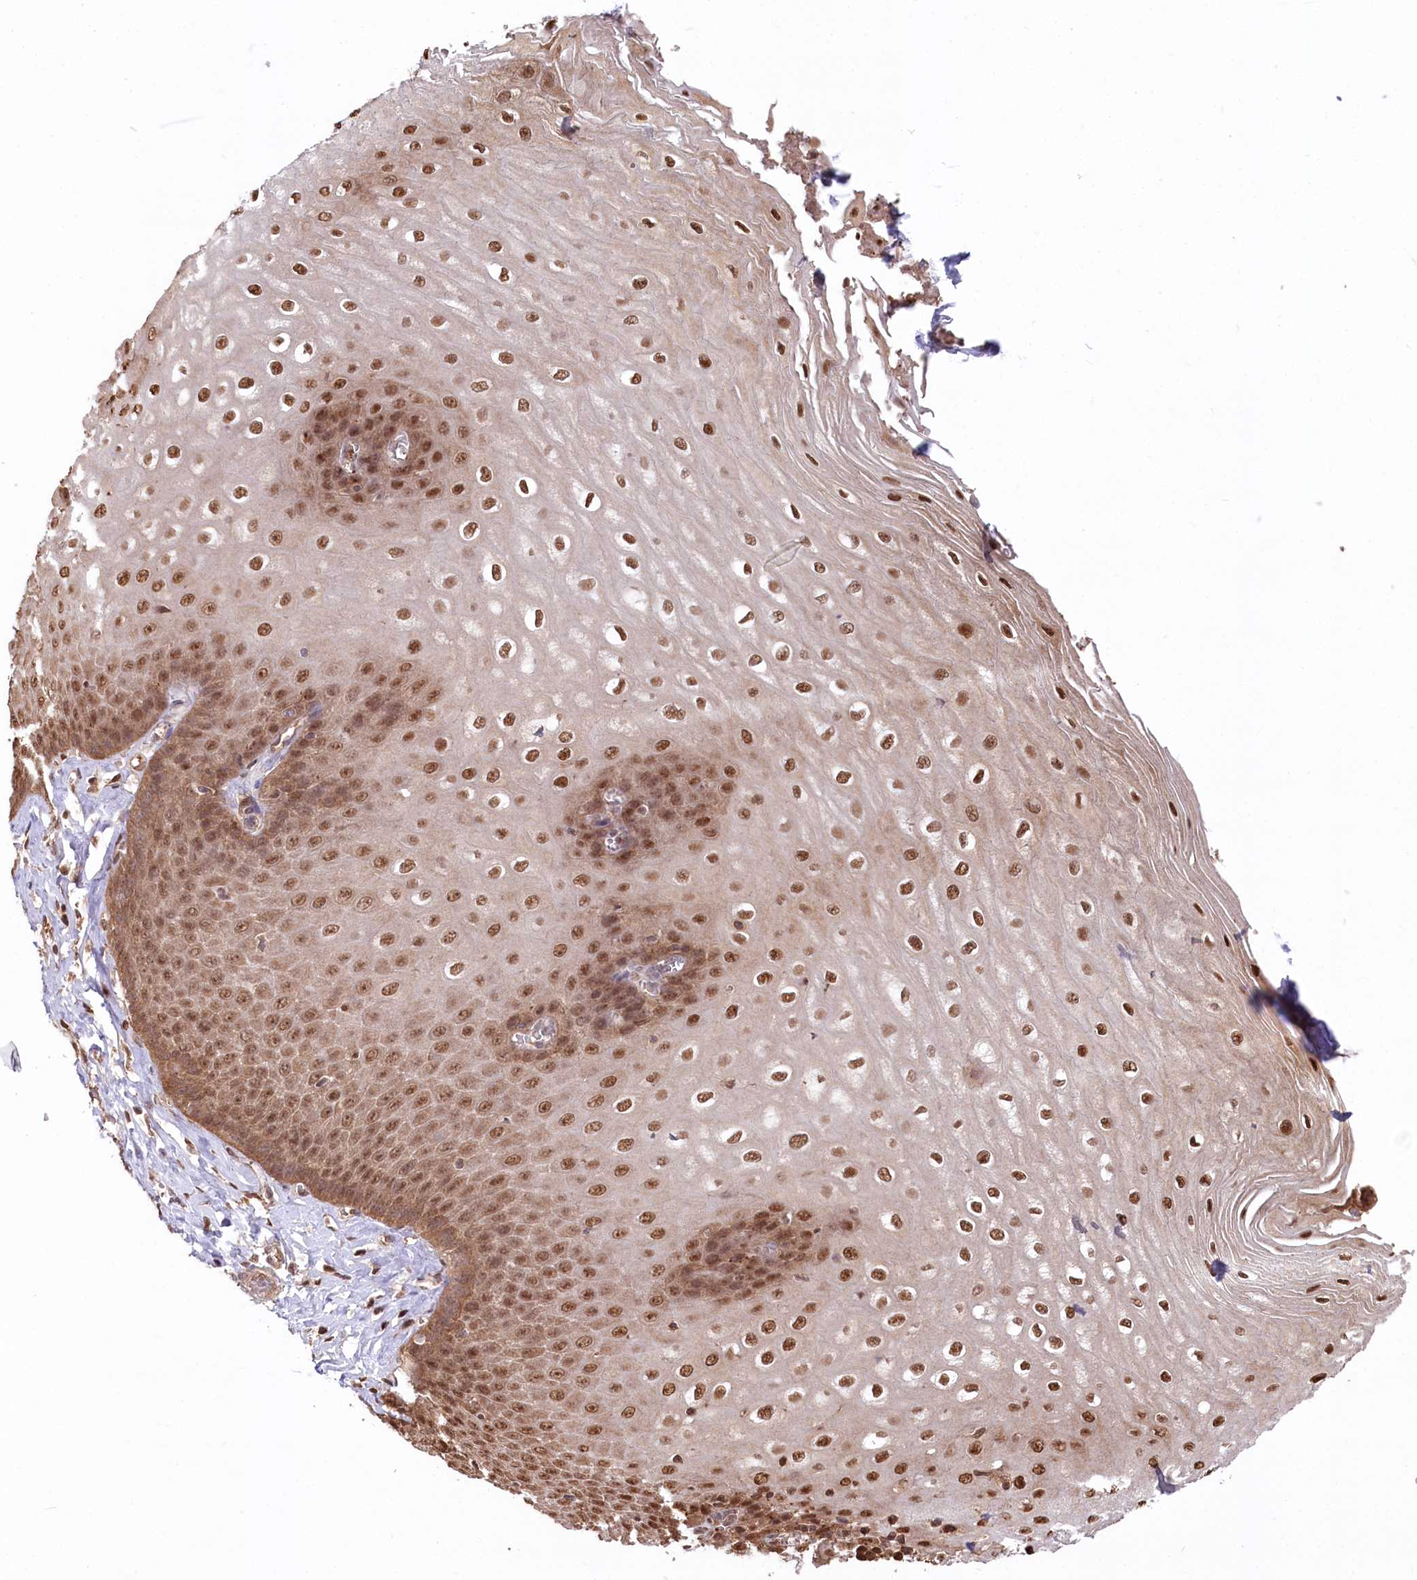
{"staining": {"intensity": "strong", "quantity": ">75%", "location": "cytoplasmic/membranous,nuclear"}, "tissue": "esophagus", "cell_type": "Squamous epithelial cells", "image_type": "normal", "snomed": [{"axis": "morphology", "description": "Normal tissue, NOS"}, {"axis": "topography", "description": "Esophagus"}], "caption": "High-magnification brightfield microscopy of benign esophagus stained with DAB (brown) and counterstained with hematoxylin (blue). squamous epithelial cells exhibit strong cytoplasmic/membranous,nuclear expression is appreciated in approximately>75% of cells. (IHC, brightfield microscopy, high magnification).", "gene": "PSMA1", "patient": {"sex": "male", "age": 60}}